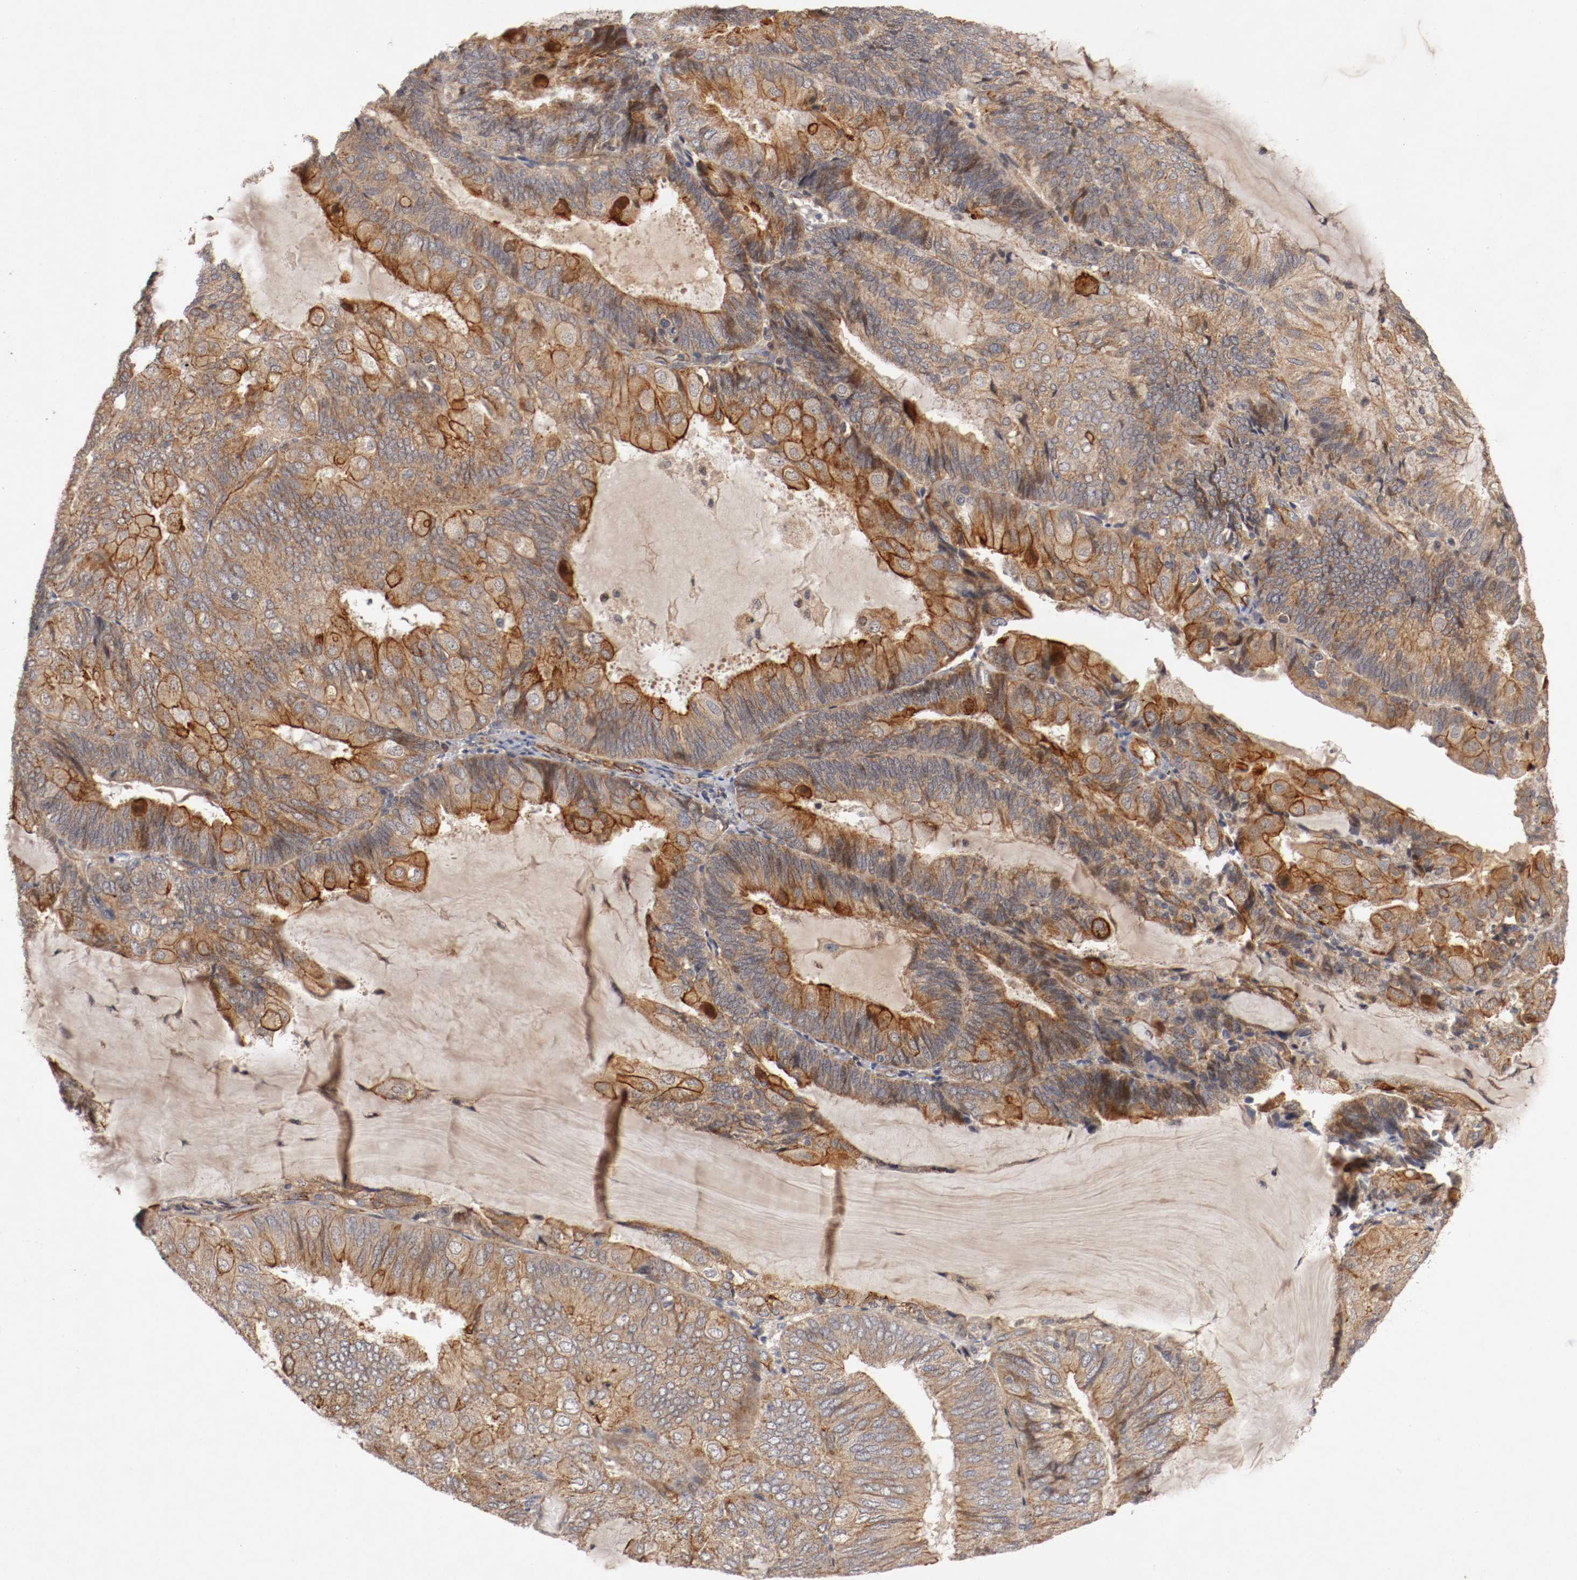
{"staining": {"intensity": "strong", "quantity": "25%-75%", "location": "cytoplasmic/membranous"}, "tissue": "endometrial cancer", "cell_type": "Tumor cells", "image_type": "cancer", "snomed": [{"axis": "morphology", "description": "Adenocarcinoma, NOS"}, {"axis": "topography", "description": "Endometrium"}], "caption": "A histopathology image of human endometrial cancer (adenocarcinoma) stained for a protein demonstrates strong cytoplasmic/membranous brown staining in tumor cells.", "gene": "TYK2", "patient": {"sex": "female", "age": 81}}